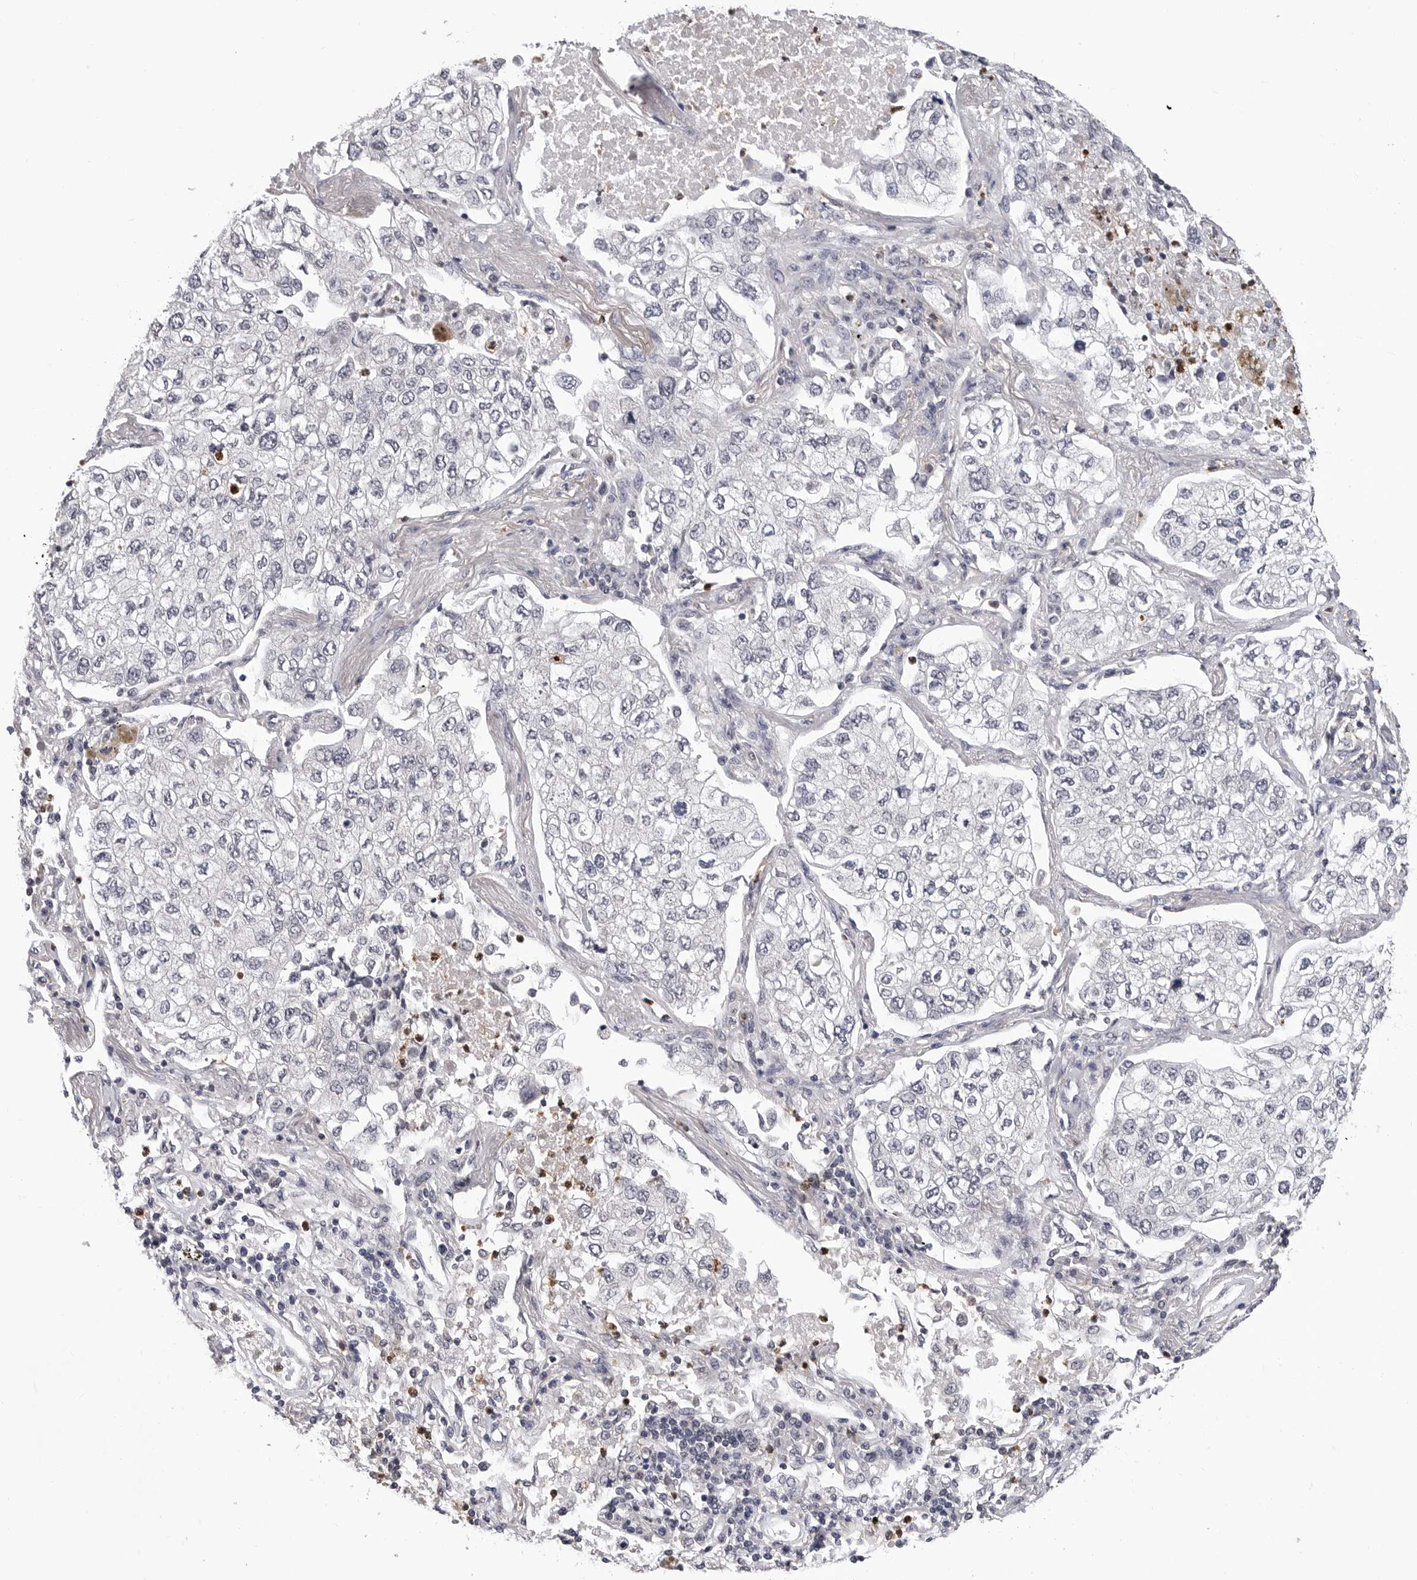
{"staining": {"intensity": "negative", "quantity": "none", "location": "none"}, "tissue": "lung cancer", "cell_type": "Tumor cells", "image_type": "cancer", "snomed": [{"axis": "morphology", "description": "Adenocarcinoma, NOS"}, {"axis": "topography", "description": "Lung"}], "caption": "Immunohistochemistry histopathology image of neoplastic tissue: human lung cancer (adenocarcinoma) stained with DAB displays no significant protein staining in tumor cells.", "gene": "TRMT13", "patient": {"sex": "male", "age": 63}}